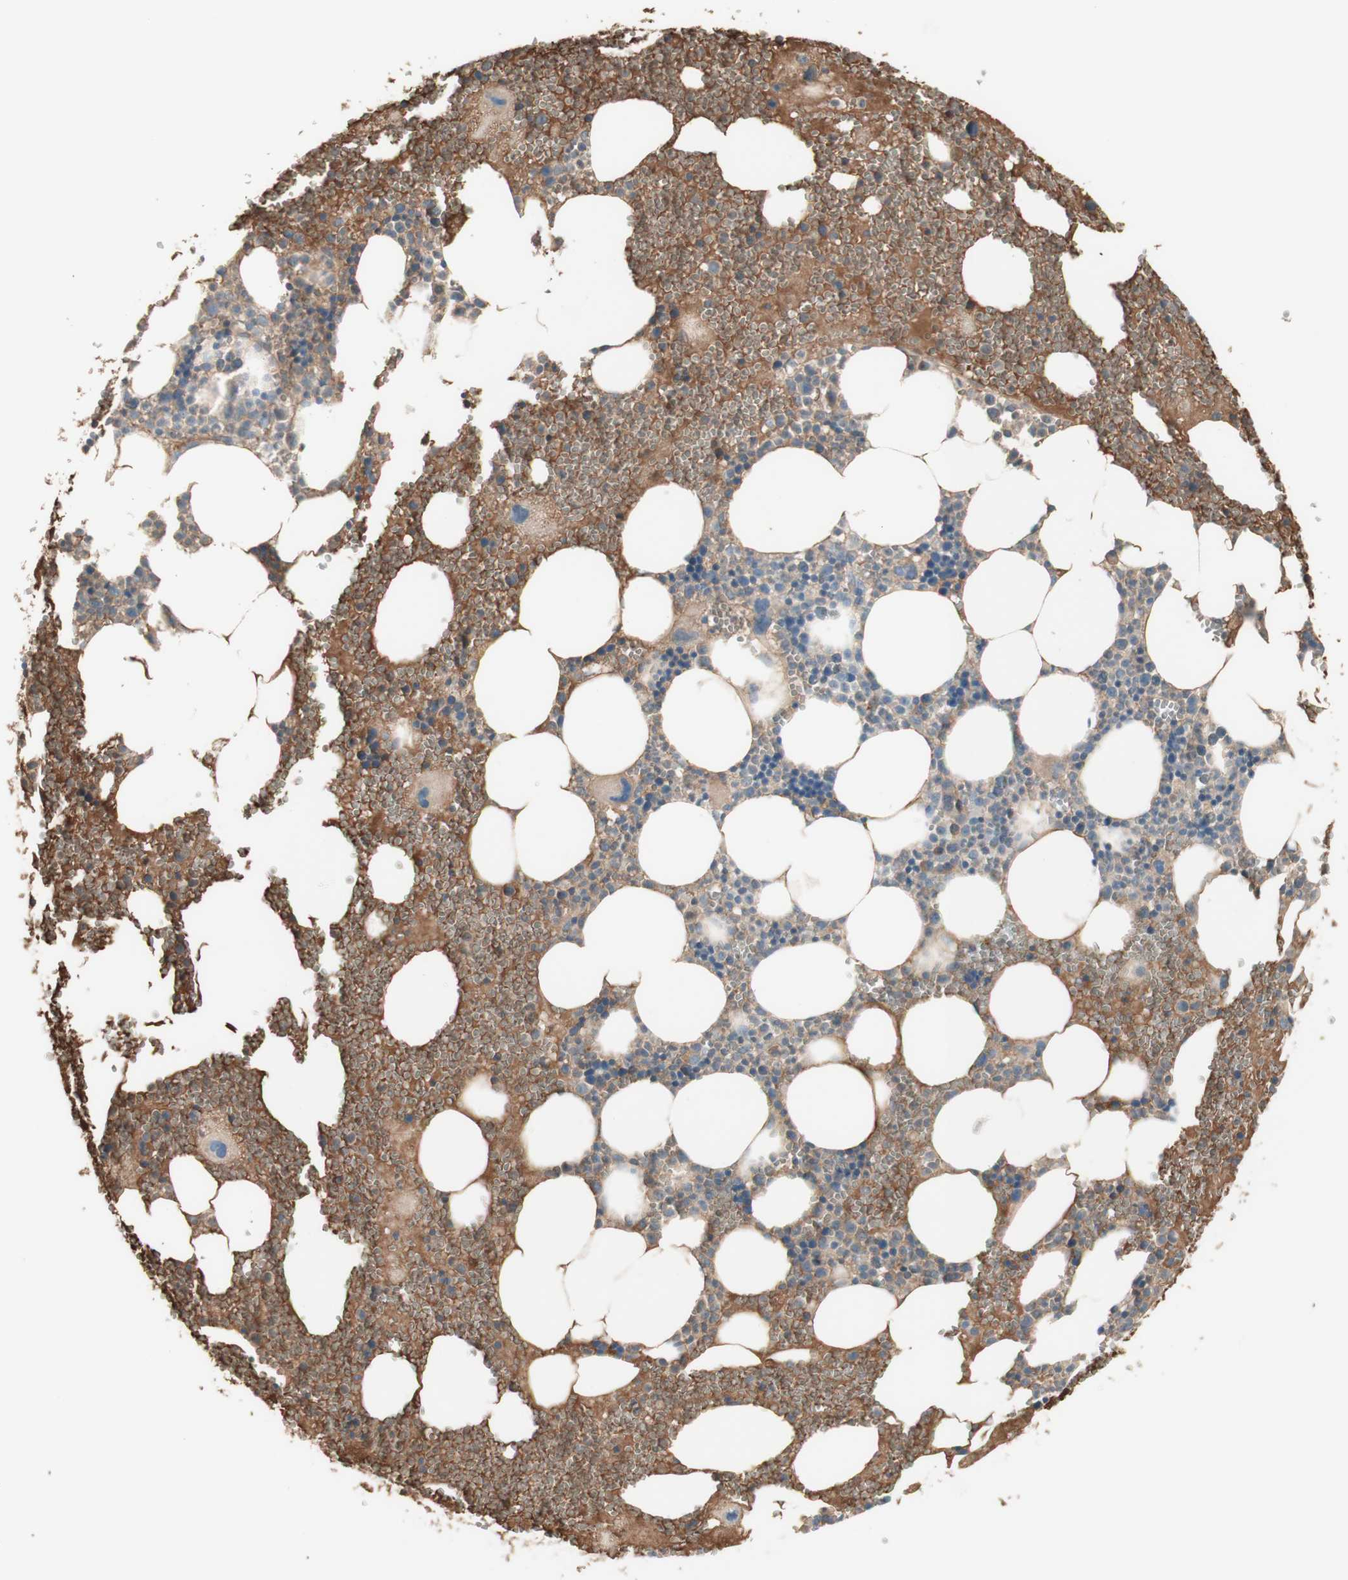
{"staining": {"intensity": "weak", "quantity": "<25%", "location": "cytoplasmic/membranous"}, "tissue": "bone marrow", "cell_type": "Hematopoietic cells", "image_type": "normal", "snomed": [{"axis": "morphology", "description": "Normal tissue, NOS"}, {"axis": "morphology", "description": "Inflammation, NOS"}, {"axis": "topography", "description": "Bone marrow"}], "caption": "Hematopoietic cells are negative for brown protein staining in benign bone marrow.", "gene": "KNG1", "patient": {"sex": "female", "age": 76}}